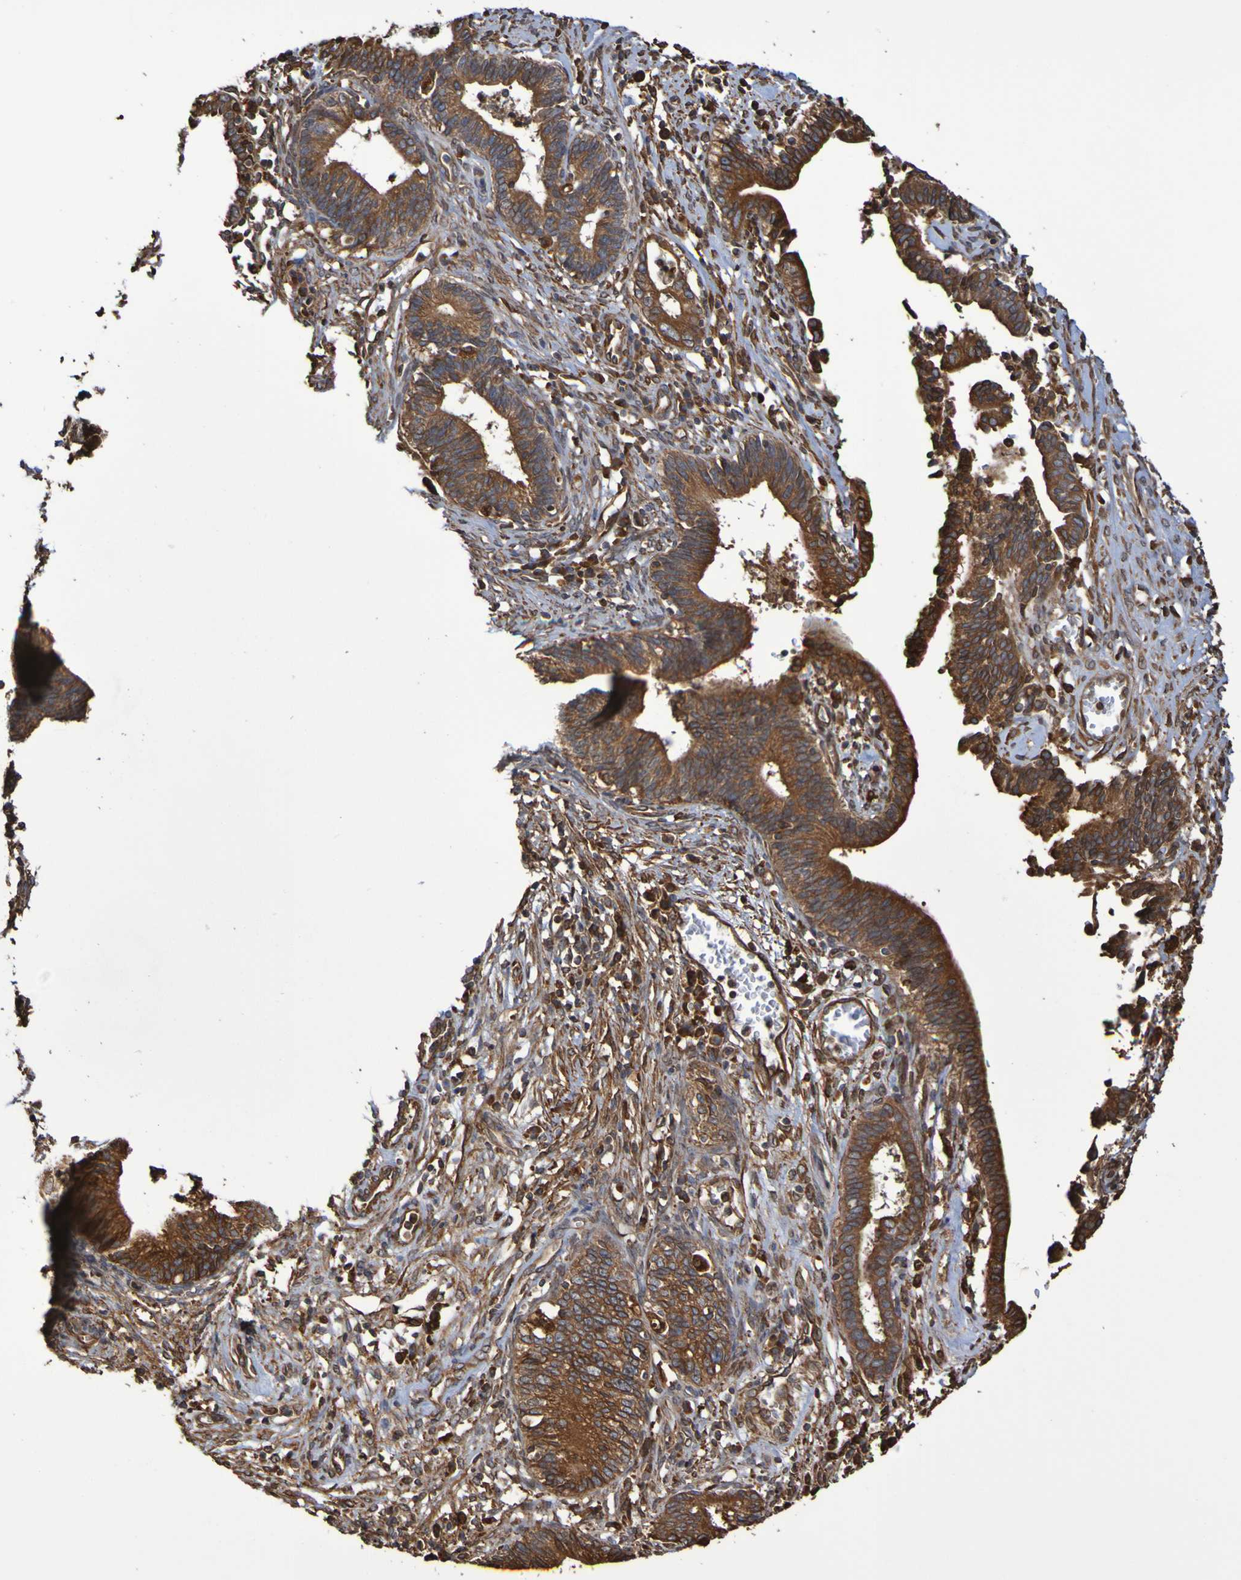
{"staining": {"intensity": "strong", "quantity": ">75%", "location": "cytoplasmic/membranous"}, "tissue": "cervical cancer", "cell_type": "Tumor cells", "image_type": "cancer", "snomed": [{"axis": "morphology", "description": "Adenocarcinoma, NOS"}, {"axis": "topography", "description": "Cervix"}], "caption": "Strong cytoplasmic/membranous expression for a protein is appreciated in about >75% of tumor cells of cervical cancer (adenocarcinoma) using immunohistochemistry.", "gene": "RAB11A", "patient": {"sex": "female", "age": 44}}